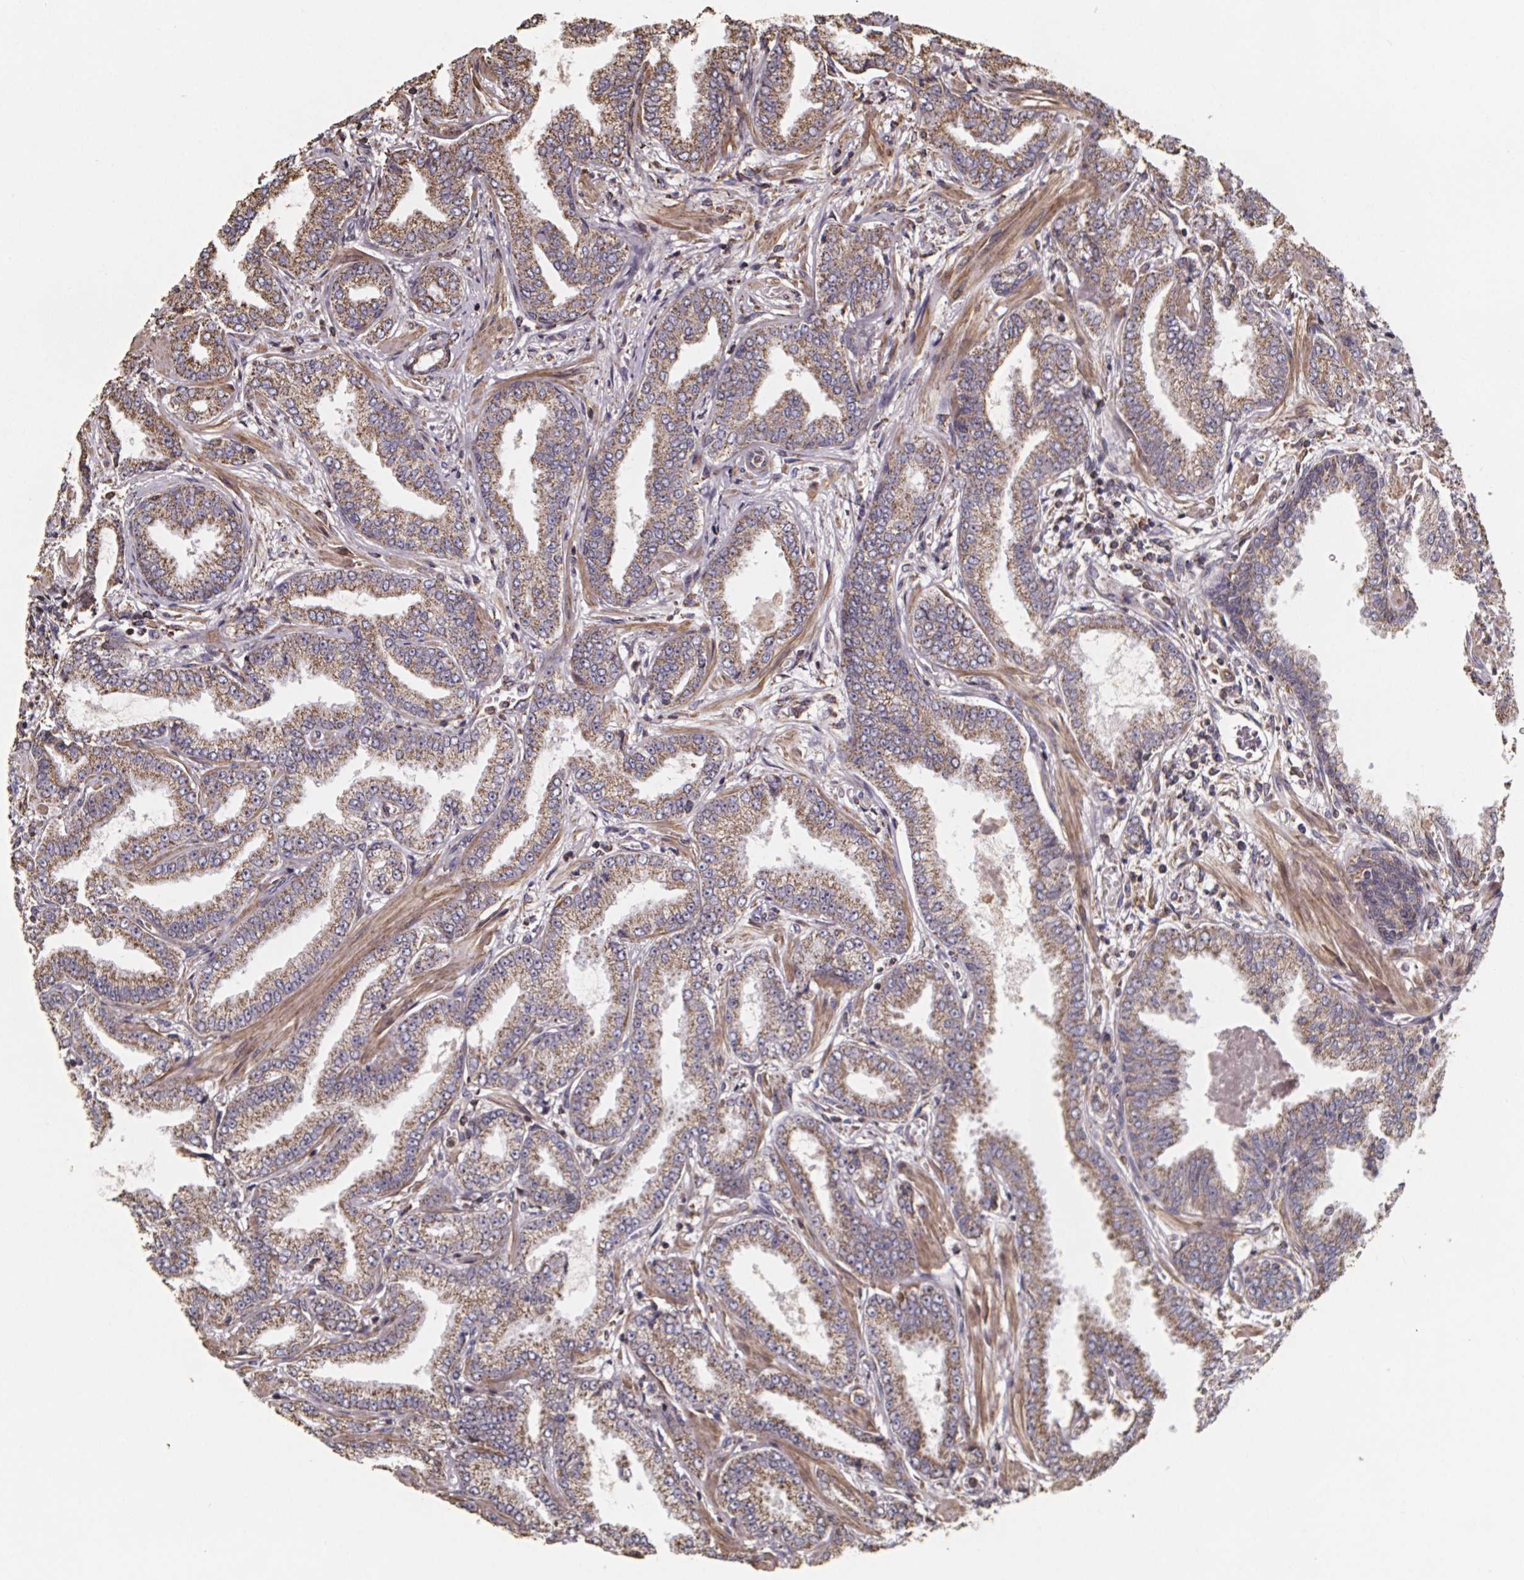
{"staining": {"intensity": "moderate", "quantity": ">75%", "location": "cytoplasmic/membranous"}, "tissue": "prostate cancer", "cell_type": "Tumor cells", "image_type": "cancer", "snomed": [{"axis": "morphology", "description": "Adenocarcinoma, Low grade"}, {"axis": "topography", "description": "Prostate"}], "caption": "IHC of human prostate cancer shows medium levels of moderate cytoplasmic/membranous expression in about >75% of tumor cells.", "gene": "SLC35D2", "patient": {"sex": "male", "age": 55}}